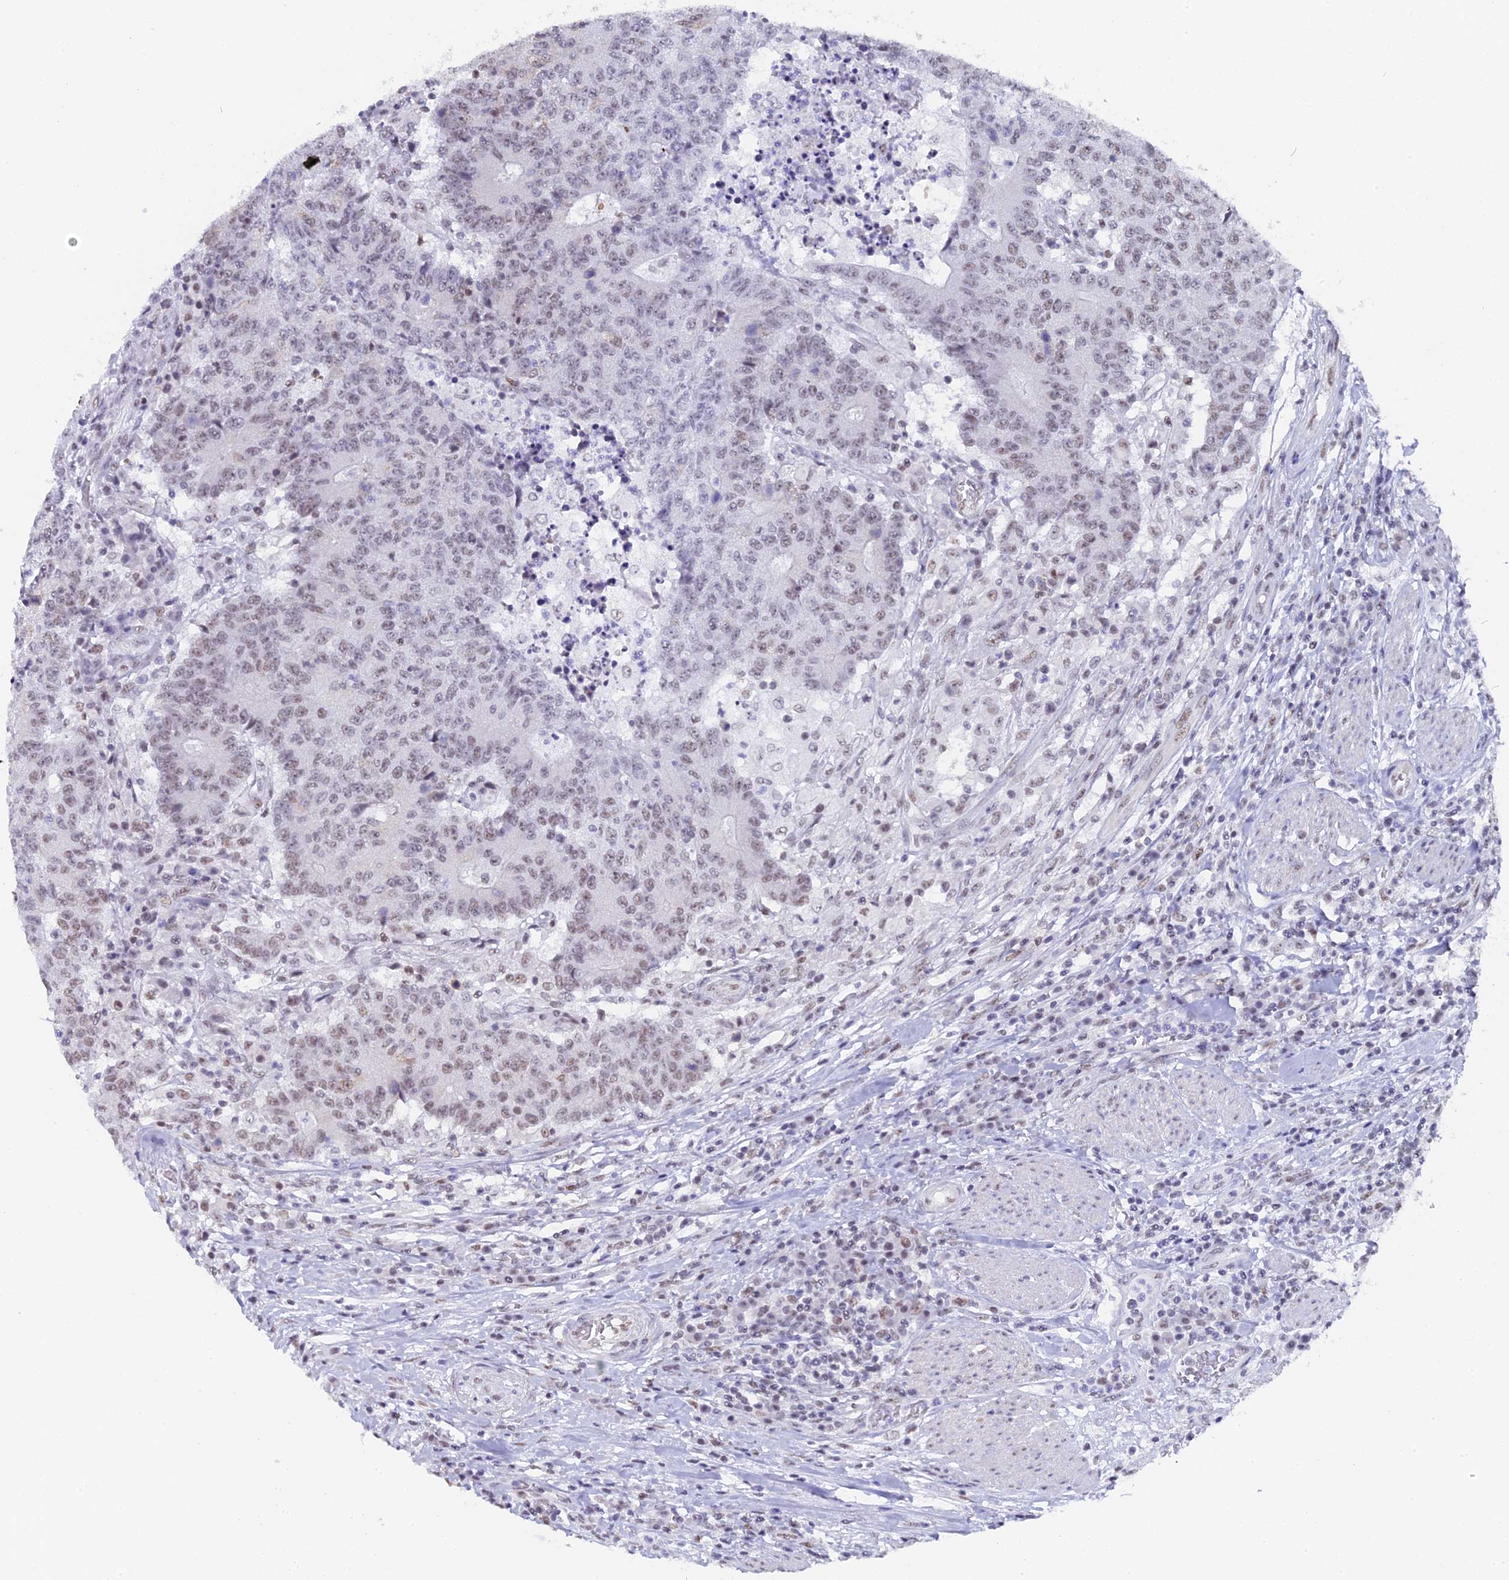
{"staining": {"intensity": "weak", "quantity": ">75%", "location": "nuclear"}, "tissue": "colorectal cancer", "cell_type": "Tumor cells", "image_type": "cancer", "snomed": [{"axis": "morphology", "description": "Adenocarcinoma, NOS"}, {"axis": "topography", "description": "Colon"}], "caption": "Immunohistochemistry (DAB) staining of adenocarcinoma (colorectal) demonstrates weak nuclear protein positivity in about >75% of tumor cells. The protein of interest is shown in brown color, while the nuclei are stained blue.", "gene": "CD2BP2", "patient": {"sex": "female", "age": 75}}